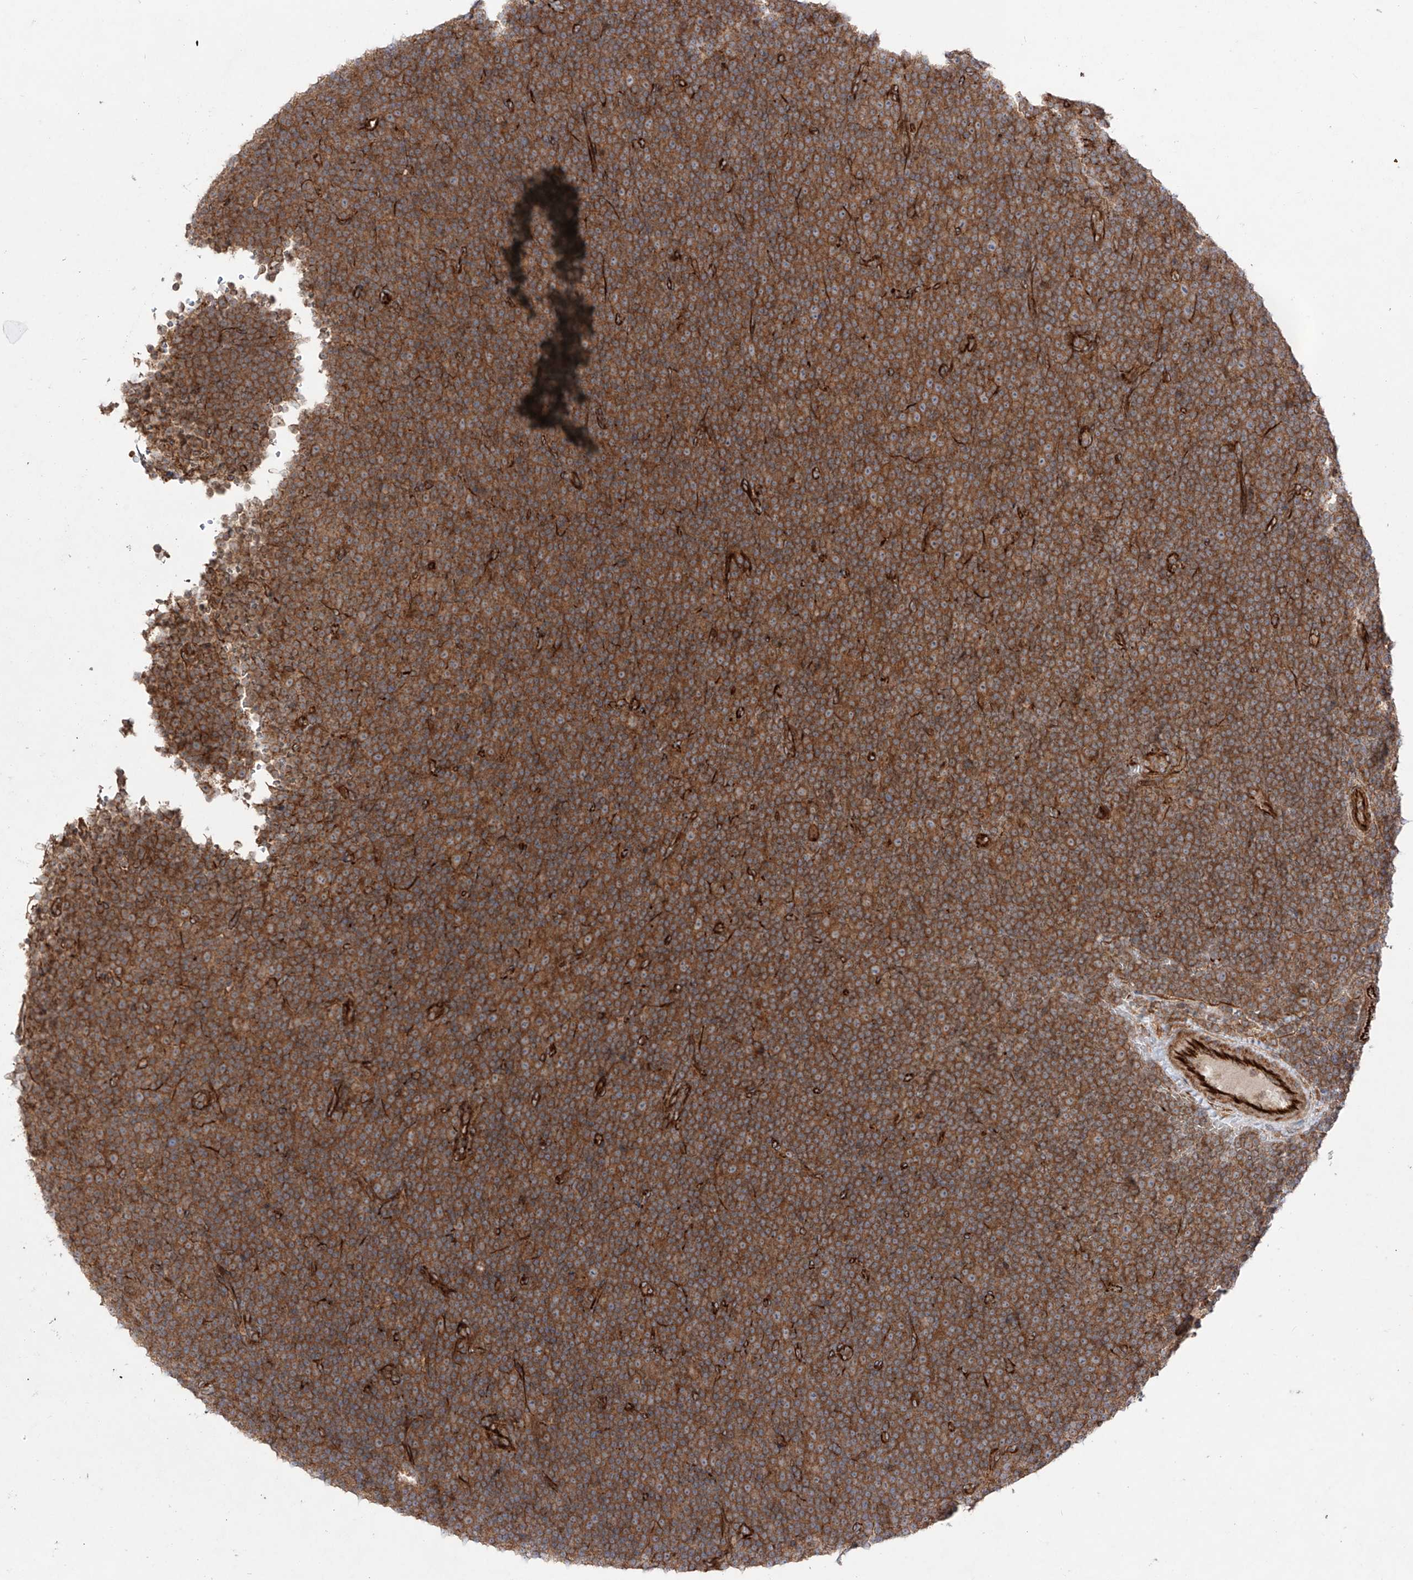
{"staining": {"intensity": "strong", "quantity": ">75%", "location": "cytoplasmic/membranous"}, "tissue": "lymphoma", "cell_type": "Tumor cells", "image_type": "cancer", "snomed": [{"axis": "morphology", "description": "Malignant lymphoma, non-Hodgkin's type, Low grade"}, {"axis": "topography", "description": "Lymph node"}], "caption": "Immunohistochemical staining of human lymphoma exhibits high levels of strong cytoplasmic/membranous staining in about >75% of tumor cells. (DAB (3,3'-diaminobenzidine) = brown stain, brightfield microscopy at high magnification).", "gene": "YKT6", "patient": {"sex": "female", "age": 67}}